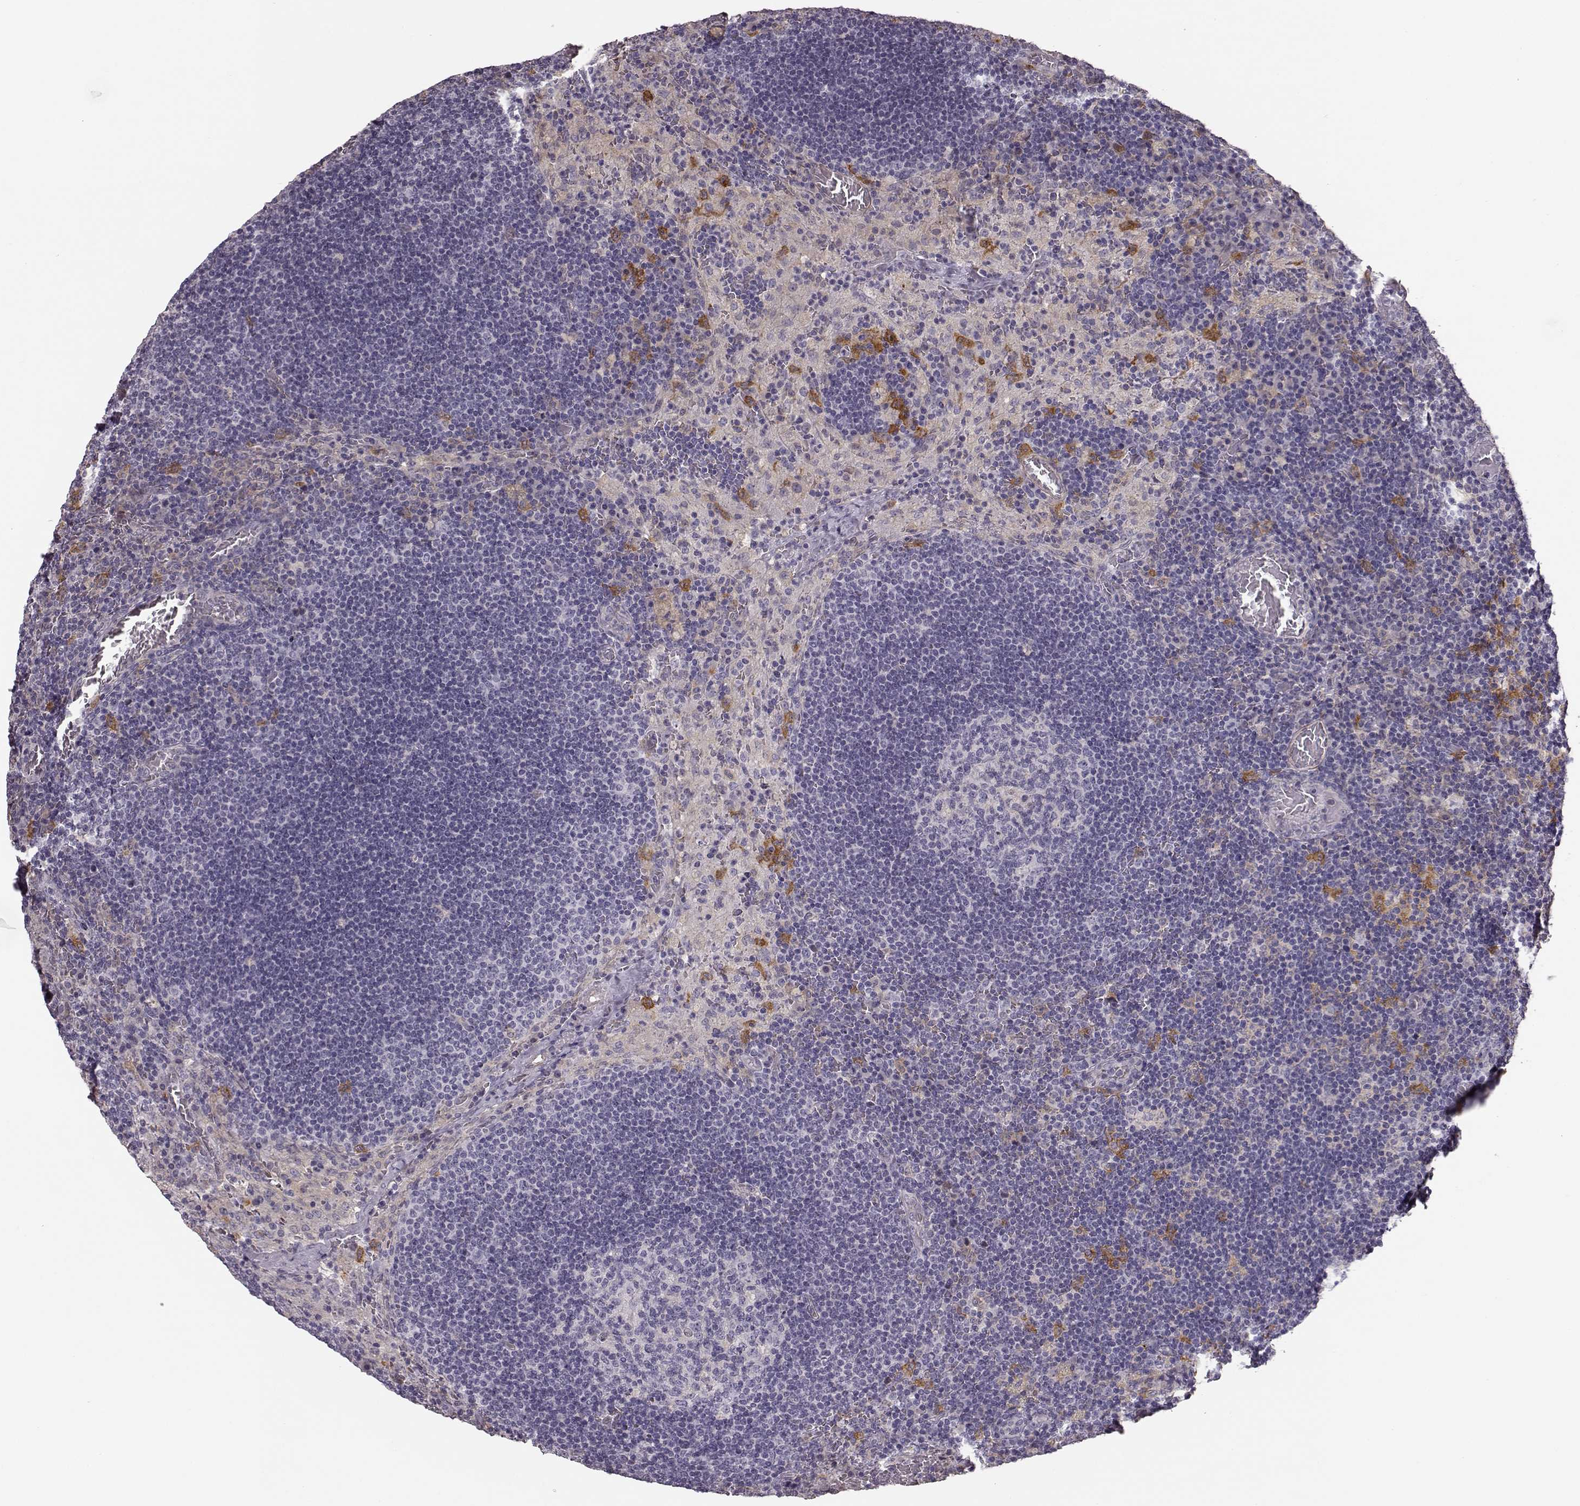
{"staining": {"intensity": "negative", "quantity": "none", "location": "none"}, "tissue": "lymph node", "cell_type": "Germinal center cells", "image_type": "normal", "snomed": [{"axis": "morphology", "description": "Normal tissue, NOS"}, {"axis": "topography", "description": "Lymph node"}], "caption": "Immunohistochemistry (IHC) histopathology image of unremarkable human lymph node stained for a protein (brown), which displays no positivity in germinal center cells.", "gene": "GPR50", "patient": {"sex": "male", "age": 63}}